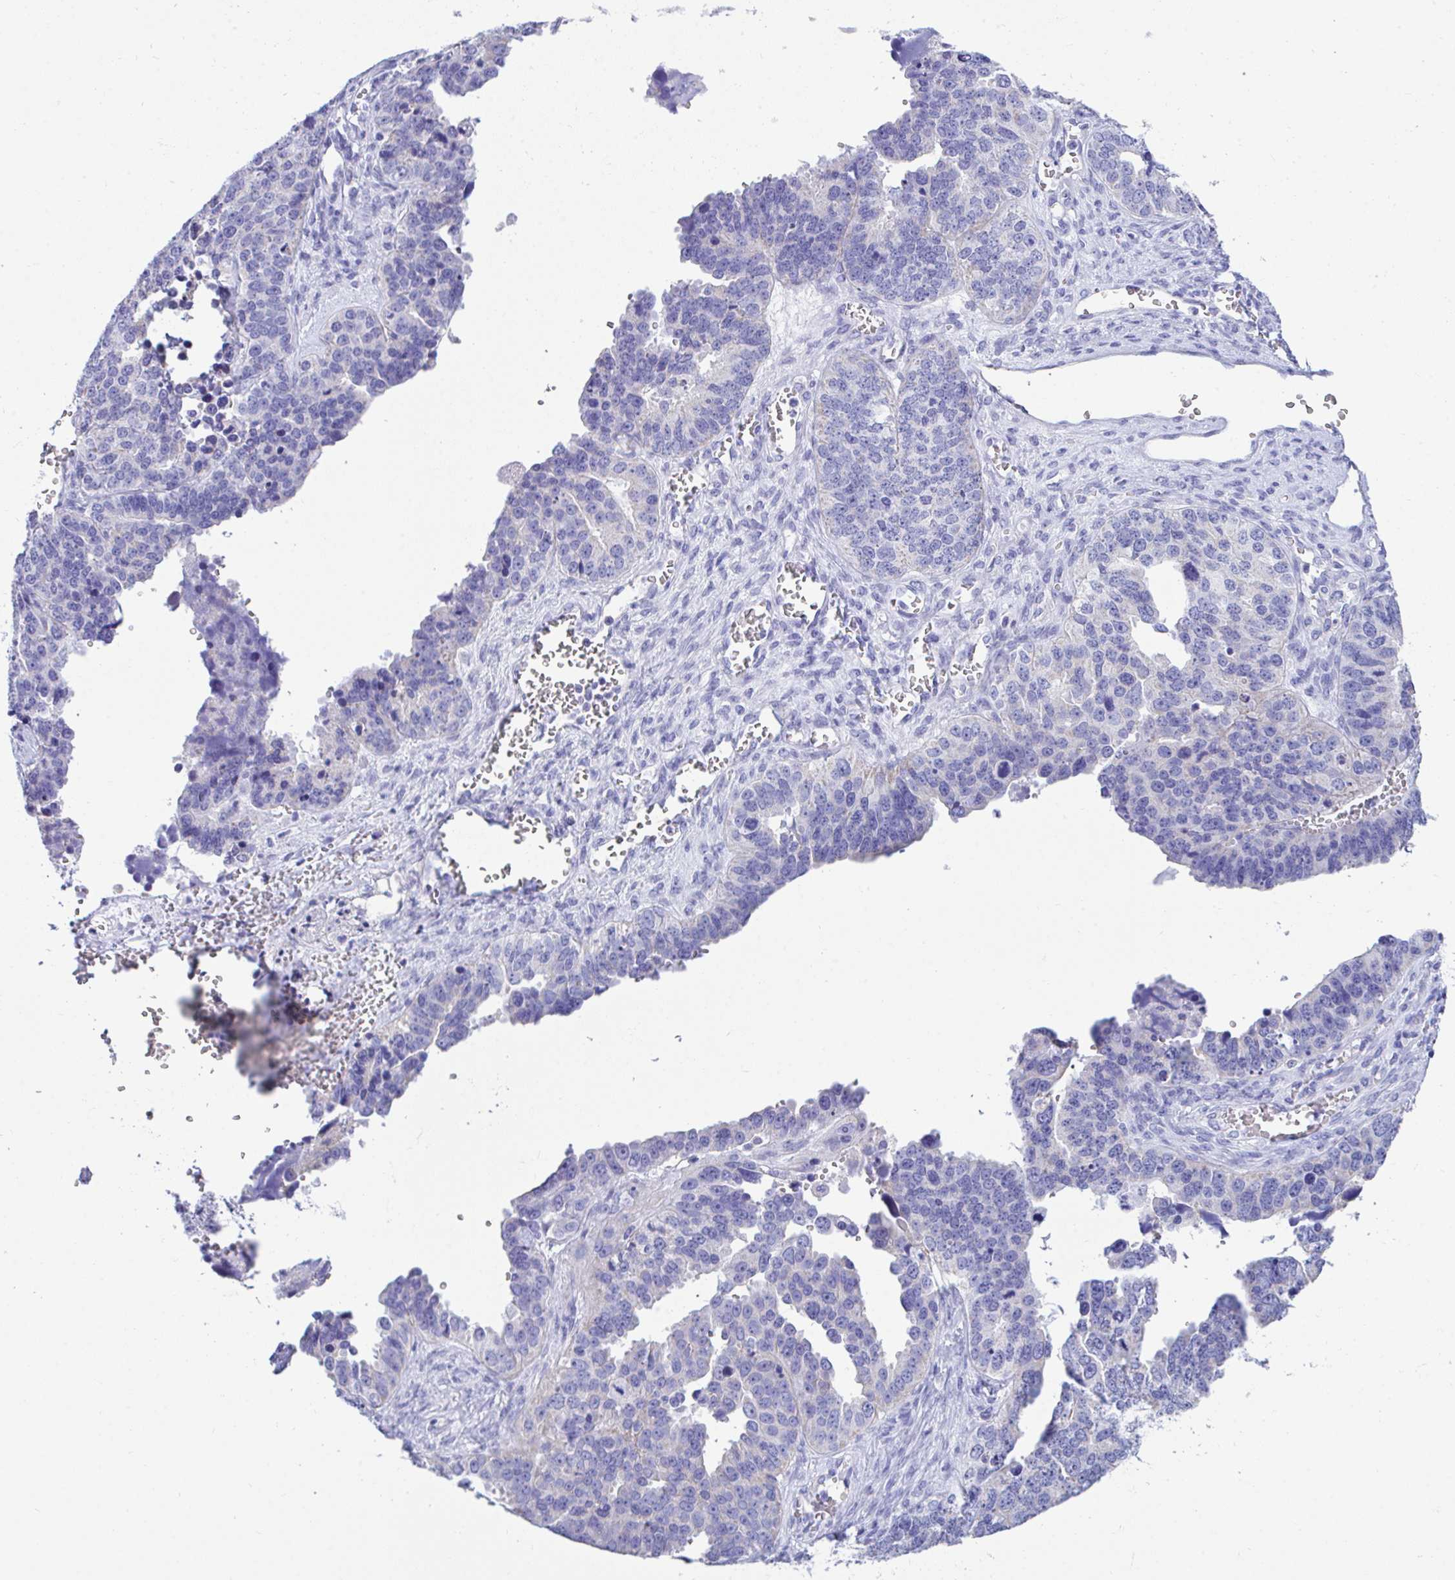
{"staining": {"intensity": "negative", "quantity": "none", "location": "none"}, "tissue": "ovarian cancer", "cell_type": "Tumor cells", "image_type": "cancer", "snomed": [{"axis": "morphology", "description": "Cystadenocarcinoma, serous, NOS"}, {"axis": "topography", "description": "Ovary"}], "caption": "Serous cystadenocarcinoma (ovarian) was stained to show a protein in brown. There is no significant expression in tumor cells.", "gene": "NLRP8", "patient": {"sex": "female", "age": 76}}